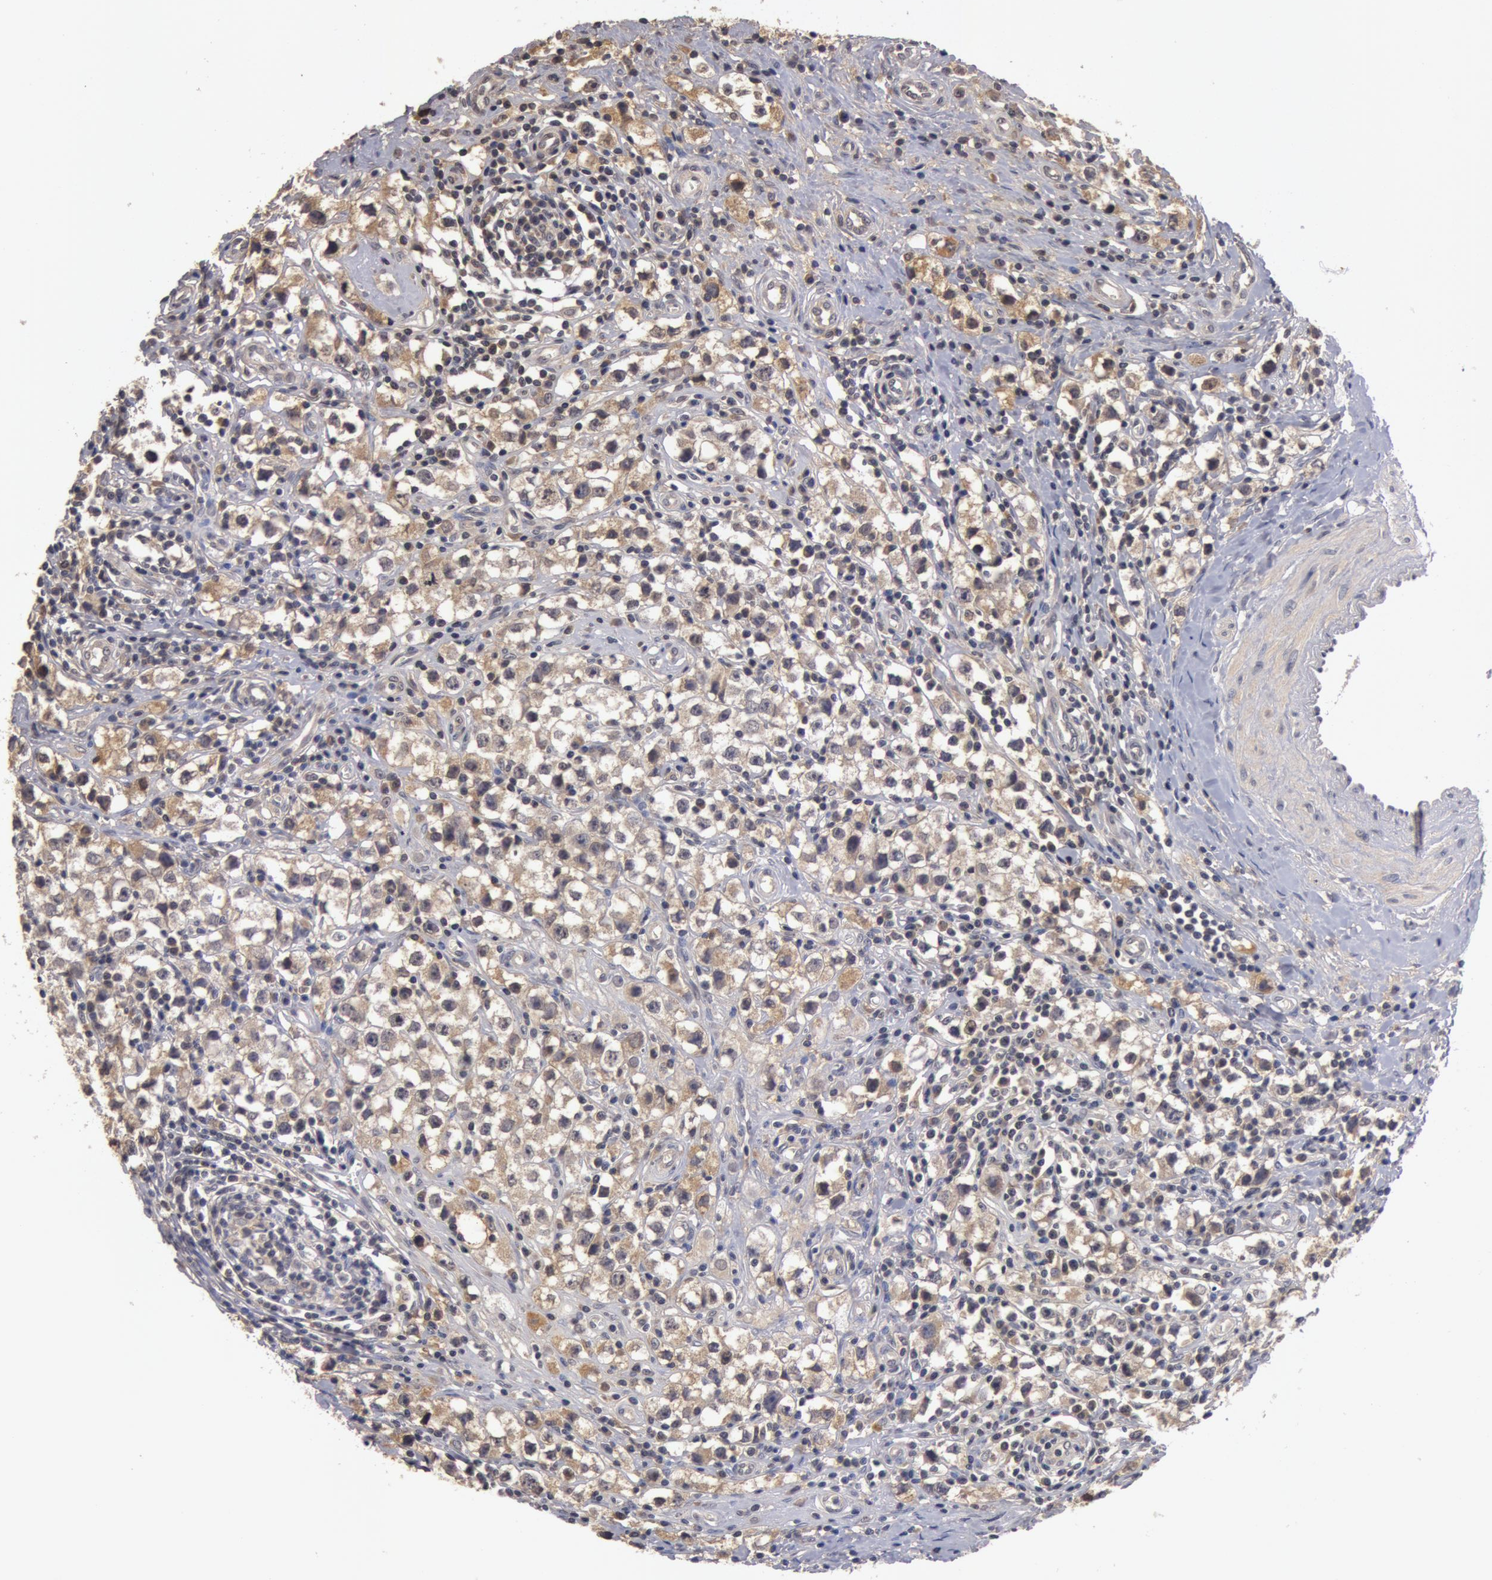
{"staining": {"intensity": "weak", "quantity": ">75%", "location": "cytoplasmic/membranous"}, "tissue": "testis cancer", "cell_type": "Tumor cells", "image_type": "cancer", "snomed": [{"axis": "morphology", "description": "Seminoma, NOS"}, {"axis": "topography", "description": "Testis"}], "caption": "Tumor cells show low levels of weak cytoplasmic/membranous staining in about >75% of cells in human testis seminoma.", "gene": "BCHE", "patient": {"sex": "male", "age": 35}}